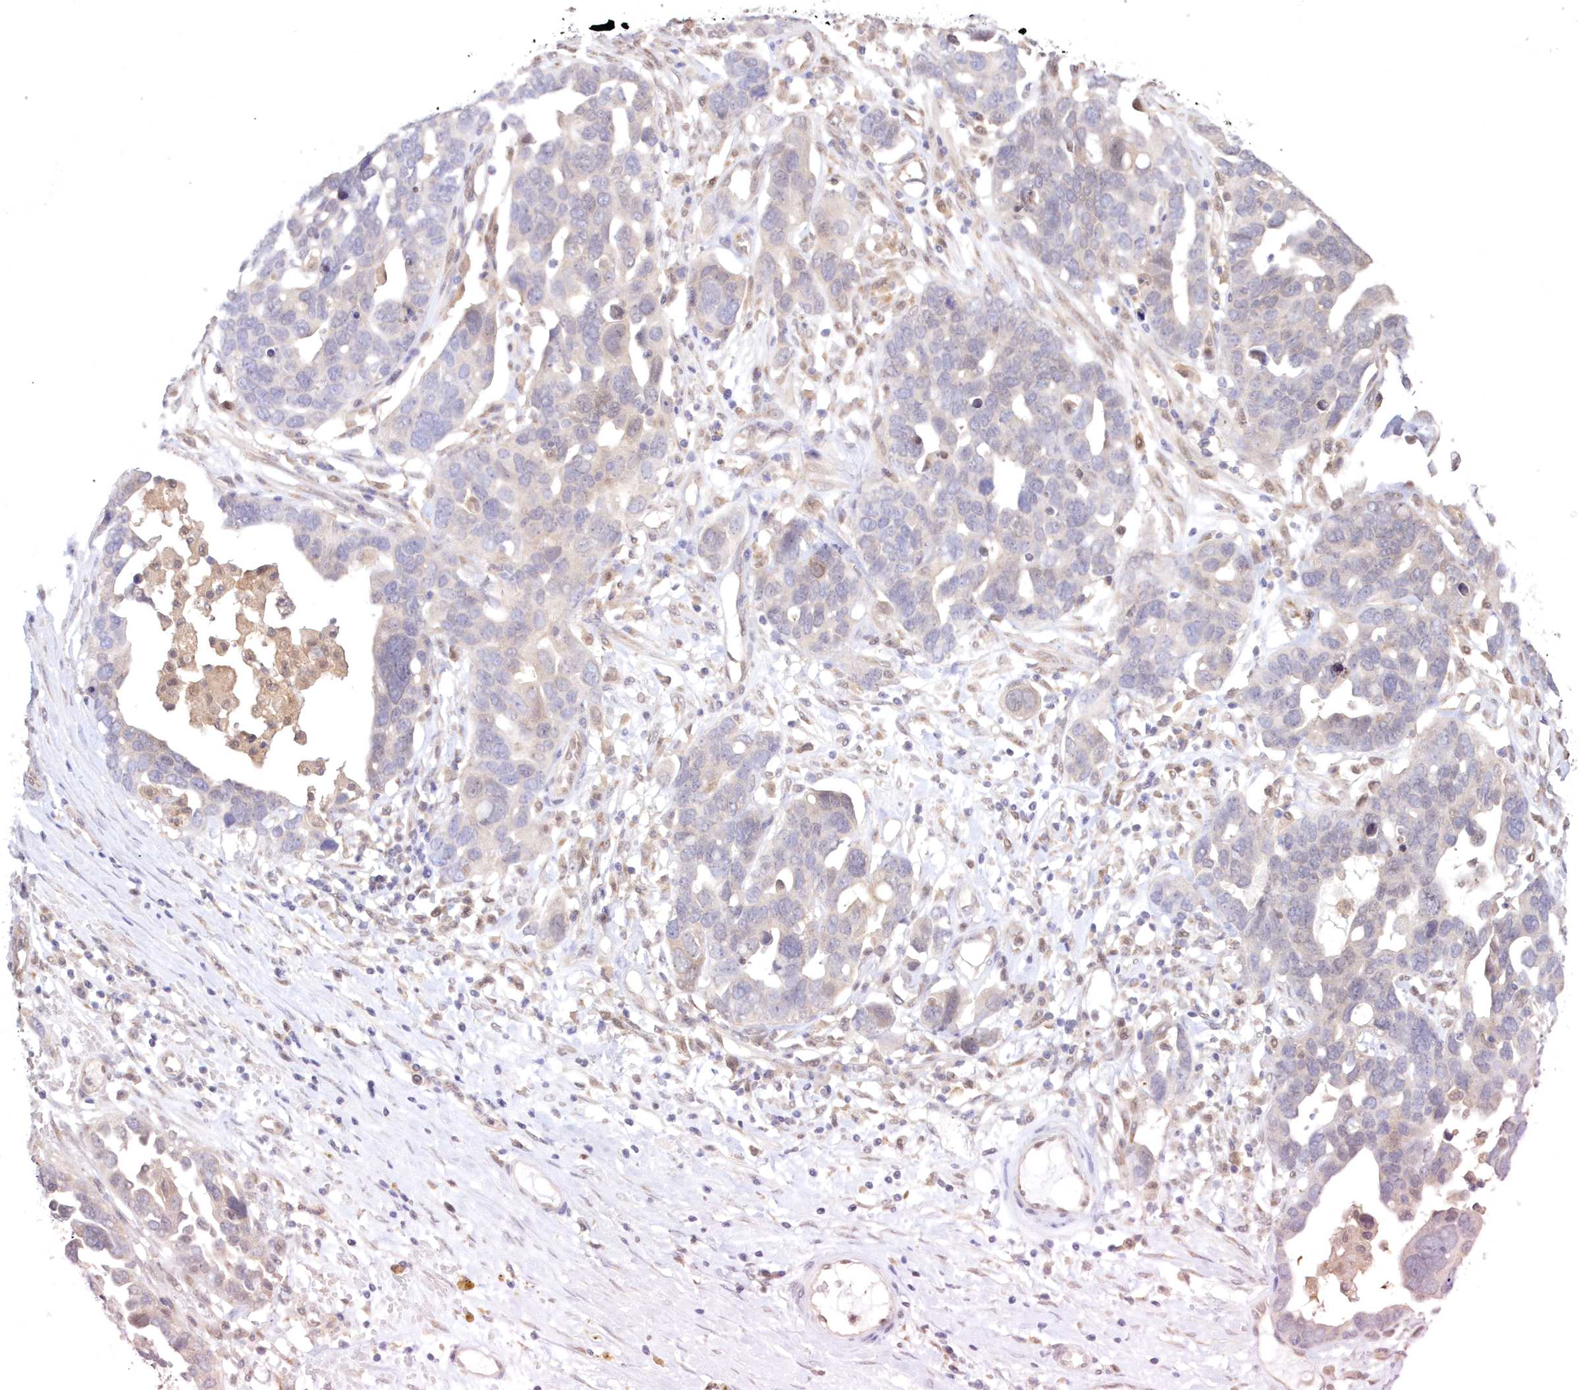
{"staining": {"intensity": "negative", "quantity": "none", "location": "none"}, "tissue": "ovarian cancer", "cell_type": "Tumor cells", "image_type": "cancer", "snomed": [{"axis": "morphology", "description": "Cystadenocarcinoma, serous, NOS"}, {"axis": "topography", "description": "Ovary"}], "caption": "A micrograph of human ovarian serous cystadenocarcinoma is negative for staining in tumor cells. Nuclei are stained in blue.", "gene": "RNPEP", "patient": {"sex": "female", "age": 54}}